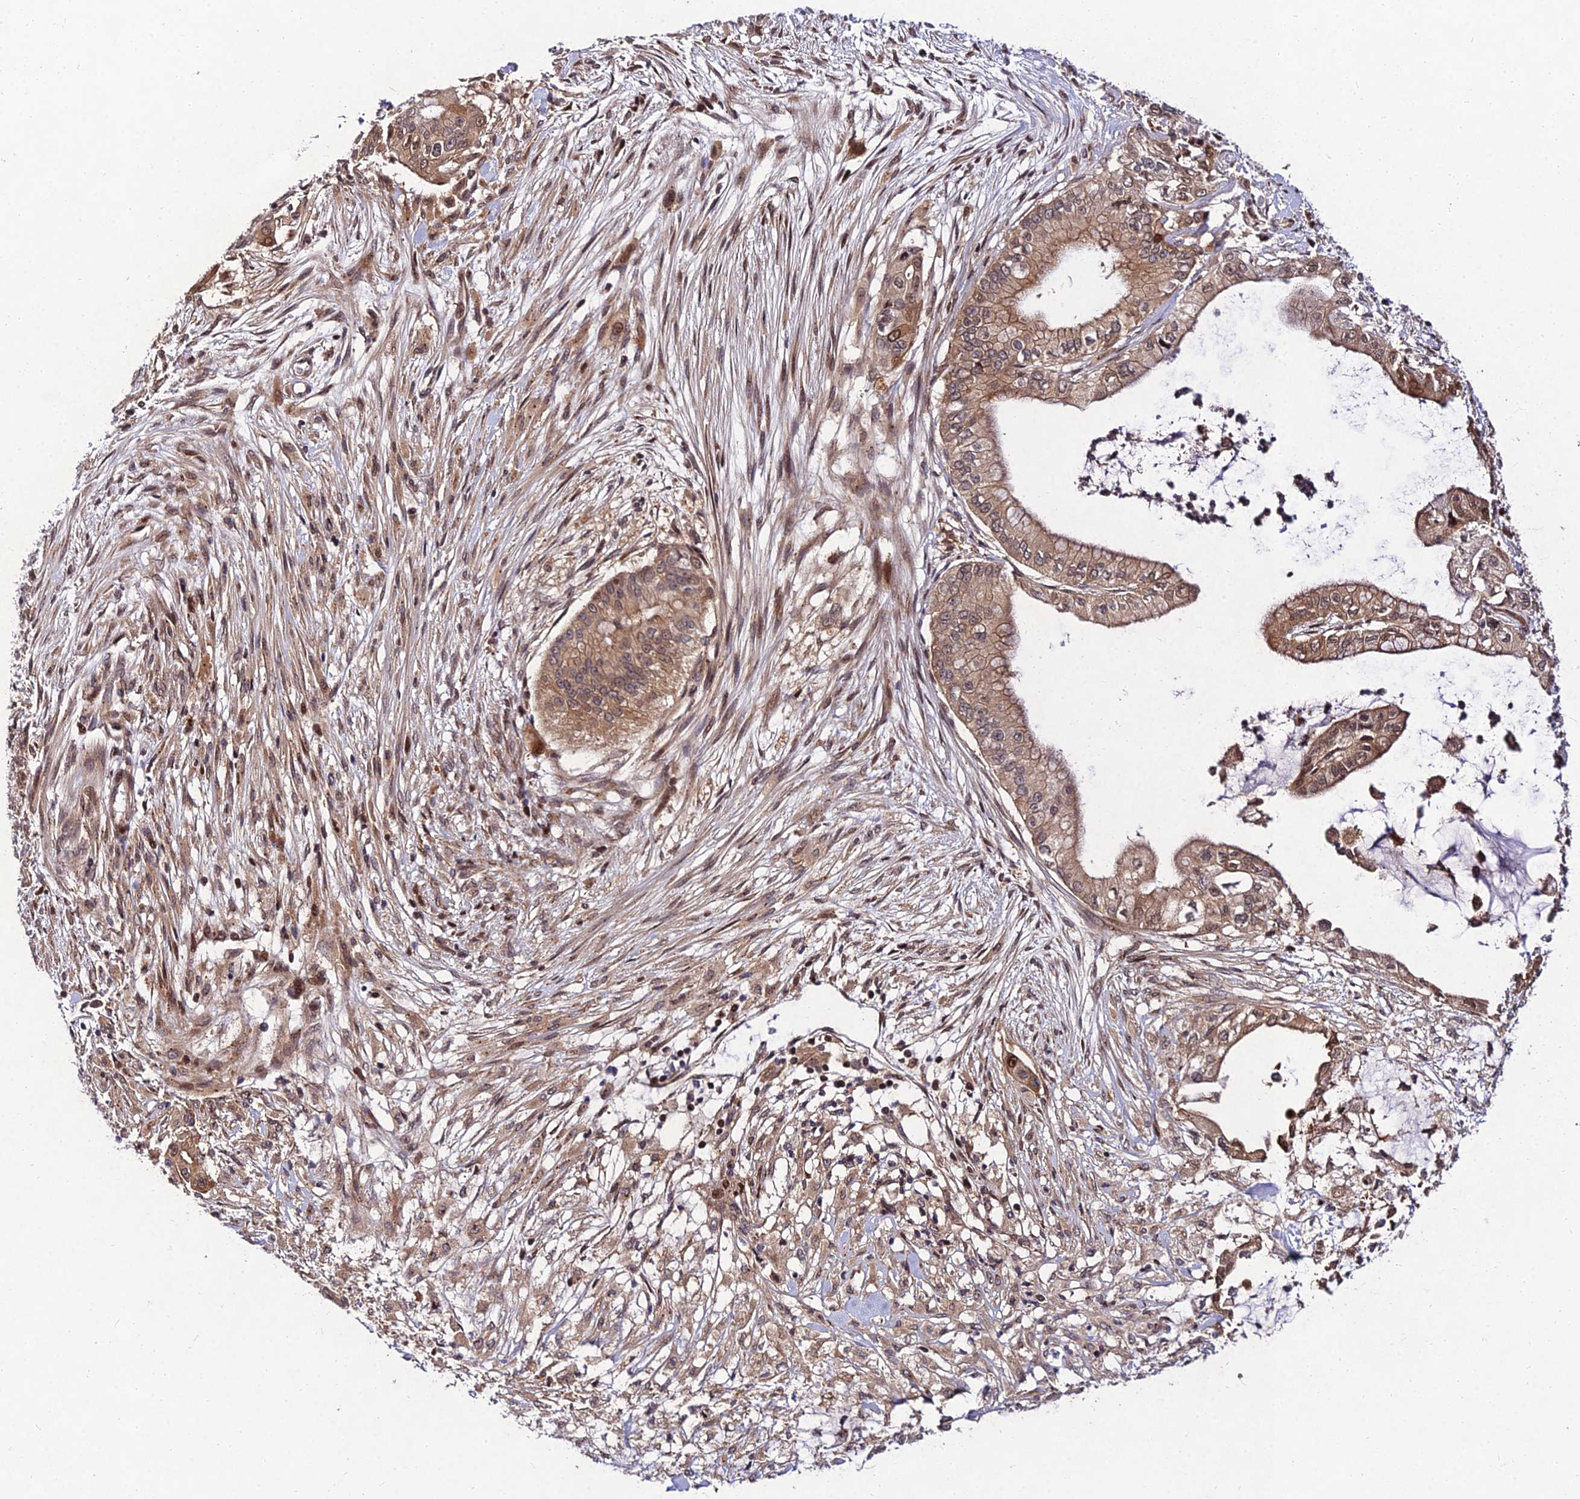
{"staining": {"intensity": "moderate", "quantity": ">75%", "location": "cytoplasmic/membranous,nuclear"}, "tissue": "pancreatic cancer", "cell_type": "Tumor cells", "image_type": "cancer", "snomed": [{"axis": "morphology", "description": "Adenocarcinoma, NOS"}, {"axis": "topography", "description": "Pancreas"}], "caption": "IHC of human pancreatic cancer reveals medium levels of moderate cytoplasmic/membranous and nuclear positivity in approximately >75% of tumor cells. The protein of interest is stained brown, and the nuclei are stained in blue (DAB (3,3'-diaminobenzidine) IHC with brightfield microscopy, high magnification).", "gene": "MKKS", "patient": {"sex": "male", "age": 46}}